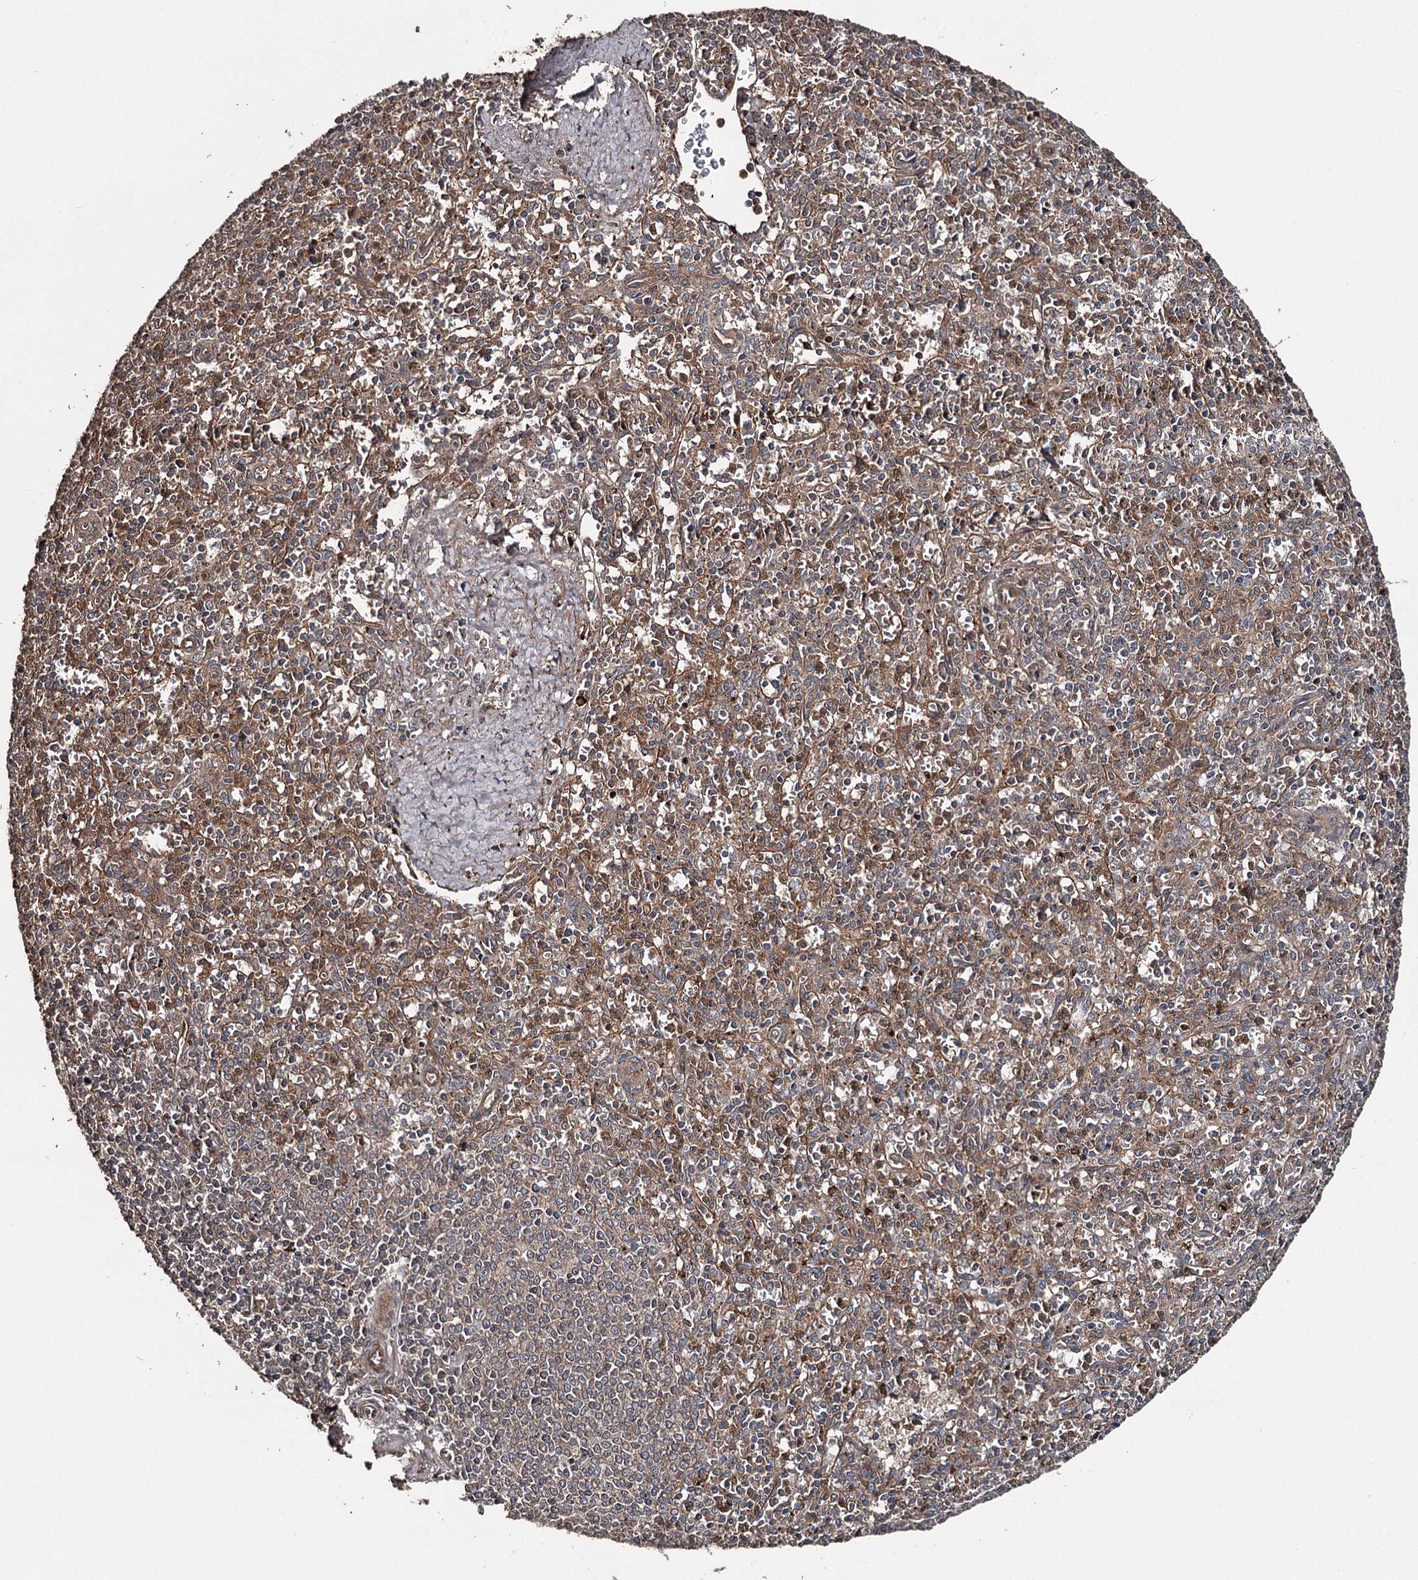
{"staining": {"intensity": "moderate", "quantity": "<25%", "location": "cytoplasmic/membranous"}, "tissue": "spleen", "cell_type": "Cells in red pulp", "image_type": "normal", "snomed": [{"axis": "morphology", "description": "Normal tissue, NOS"}, {"axis": "topography", "description": "Spleen"}], "caption": "A brown stain shows moderate cytoplasmic/membranous expression of a protein in cells in red pulp of normal human spleen.", "gene": "RAB21", "patient": {"sex": "male", "age": 72}}